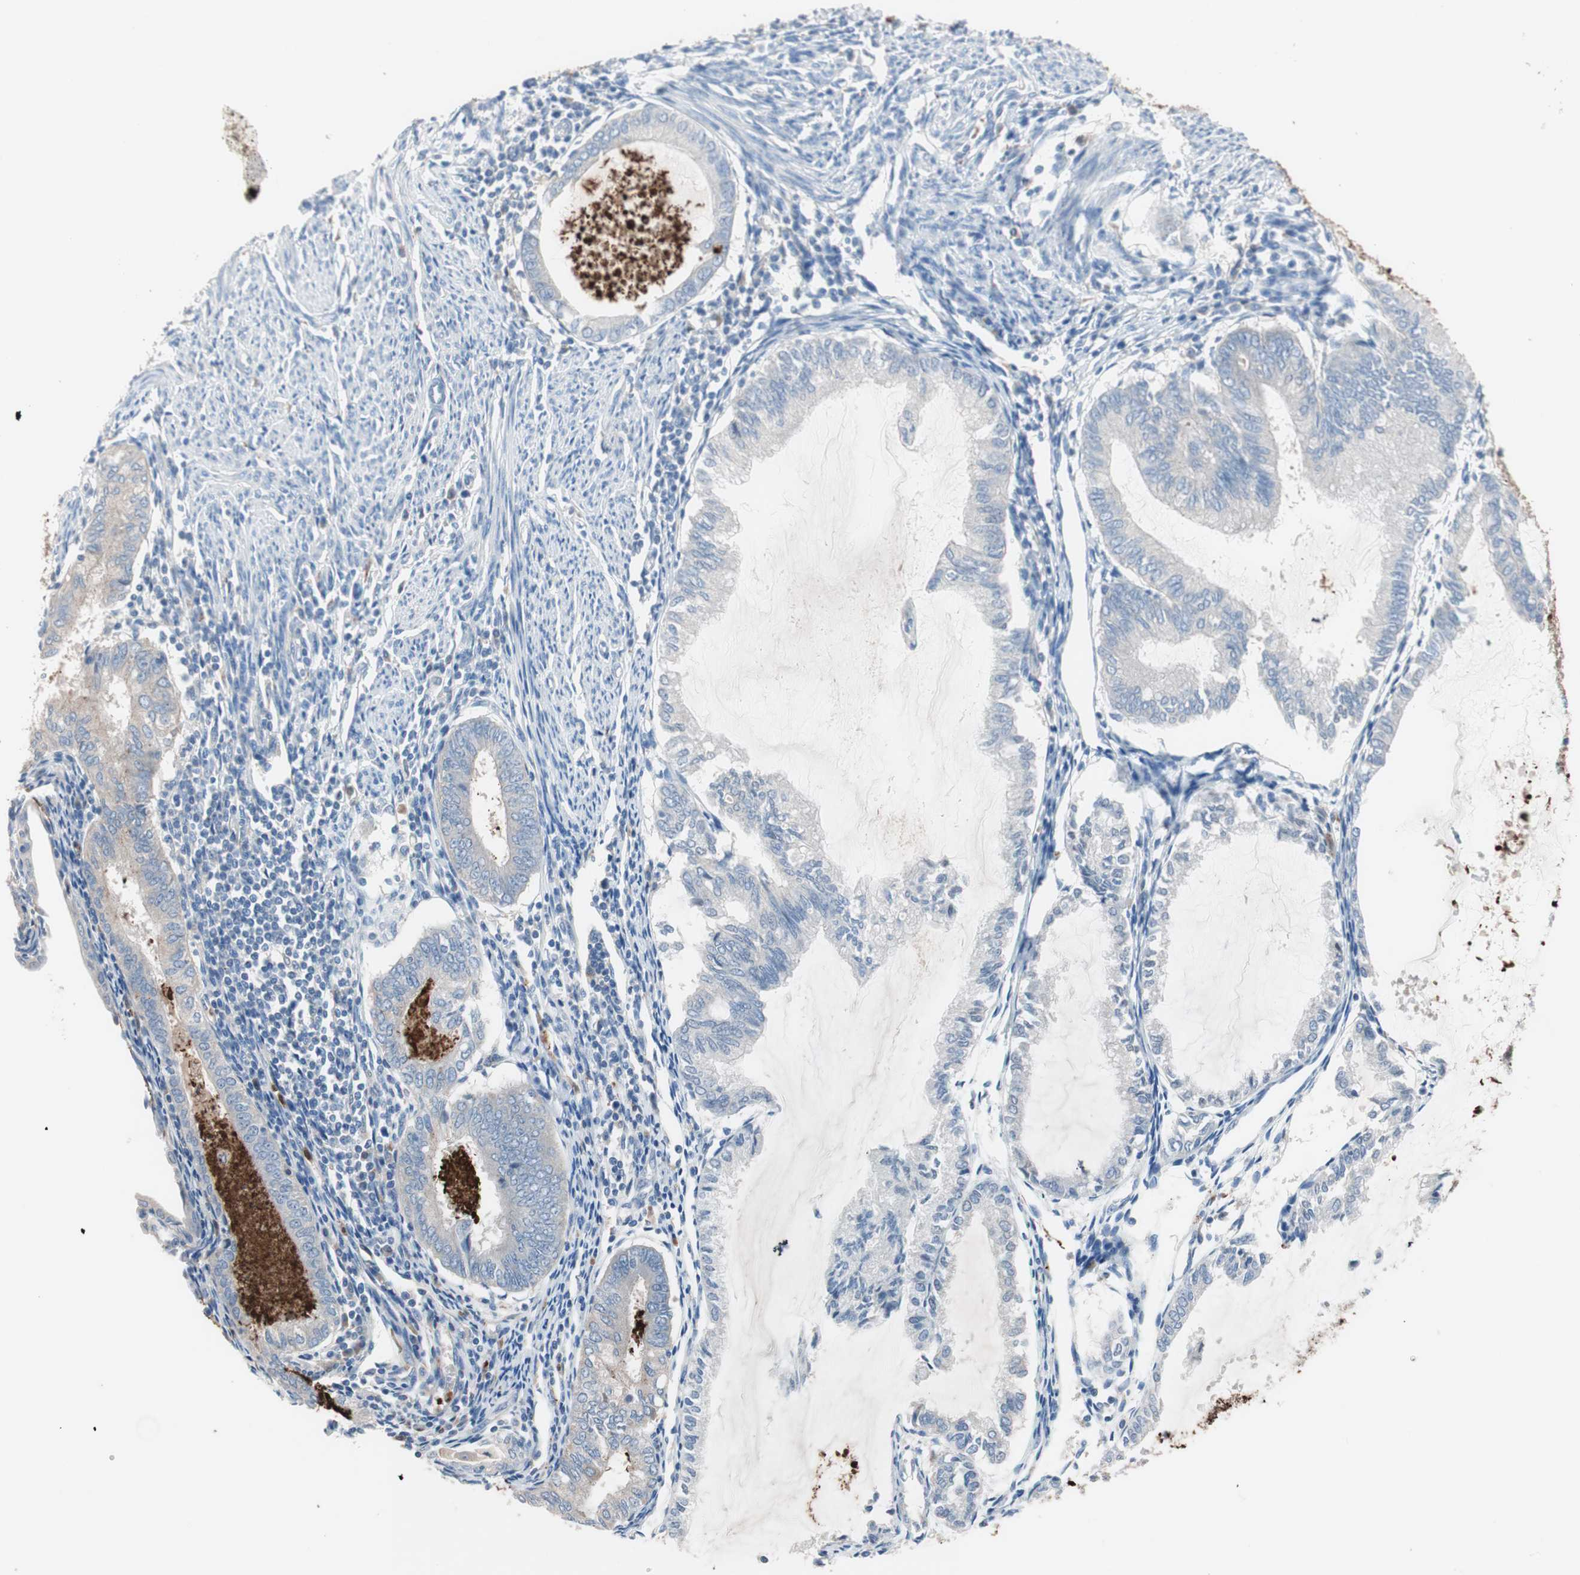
{"staining": {"intensity": "negative", "quantity": "none", "location": "none"}, "tissue": "endometrial cancer", "cell_type": "Tumor cells", "image_type": "cancer", "snomed": [{"axis": "morphology", "description": "Adenocarcinoma, NOS"}, {"axis": "topography", "description": "Endometrium"}], "caption": "DAB immunohistochemical staining of endometrial adenocarcinoma displays no significant staining in tumor cells.", "gene": "CLEC4D", "patient": {"sex": "female", "age": 86}}